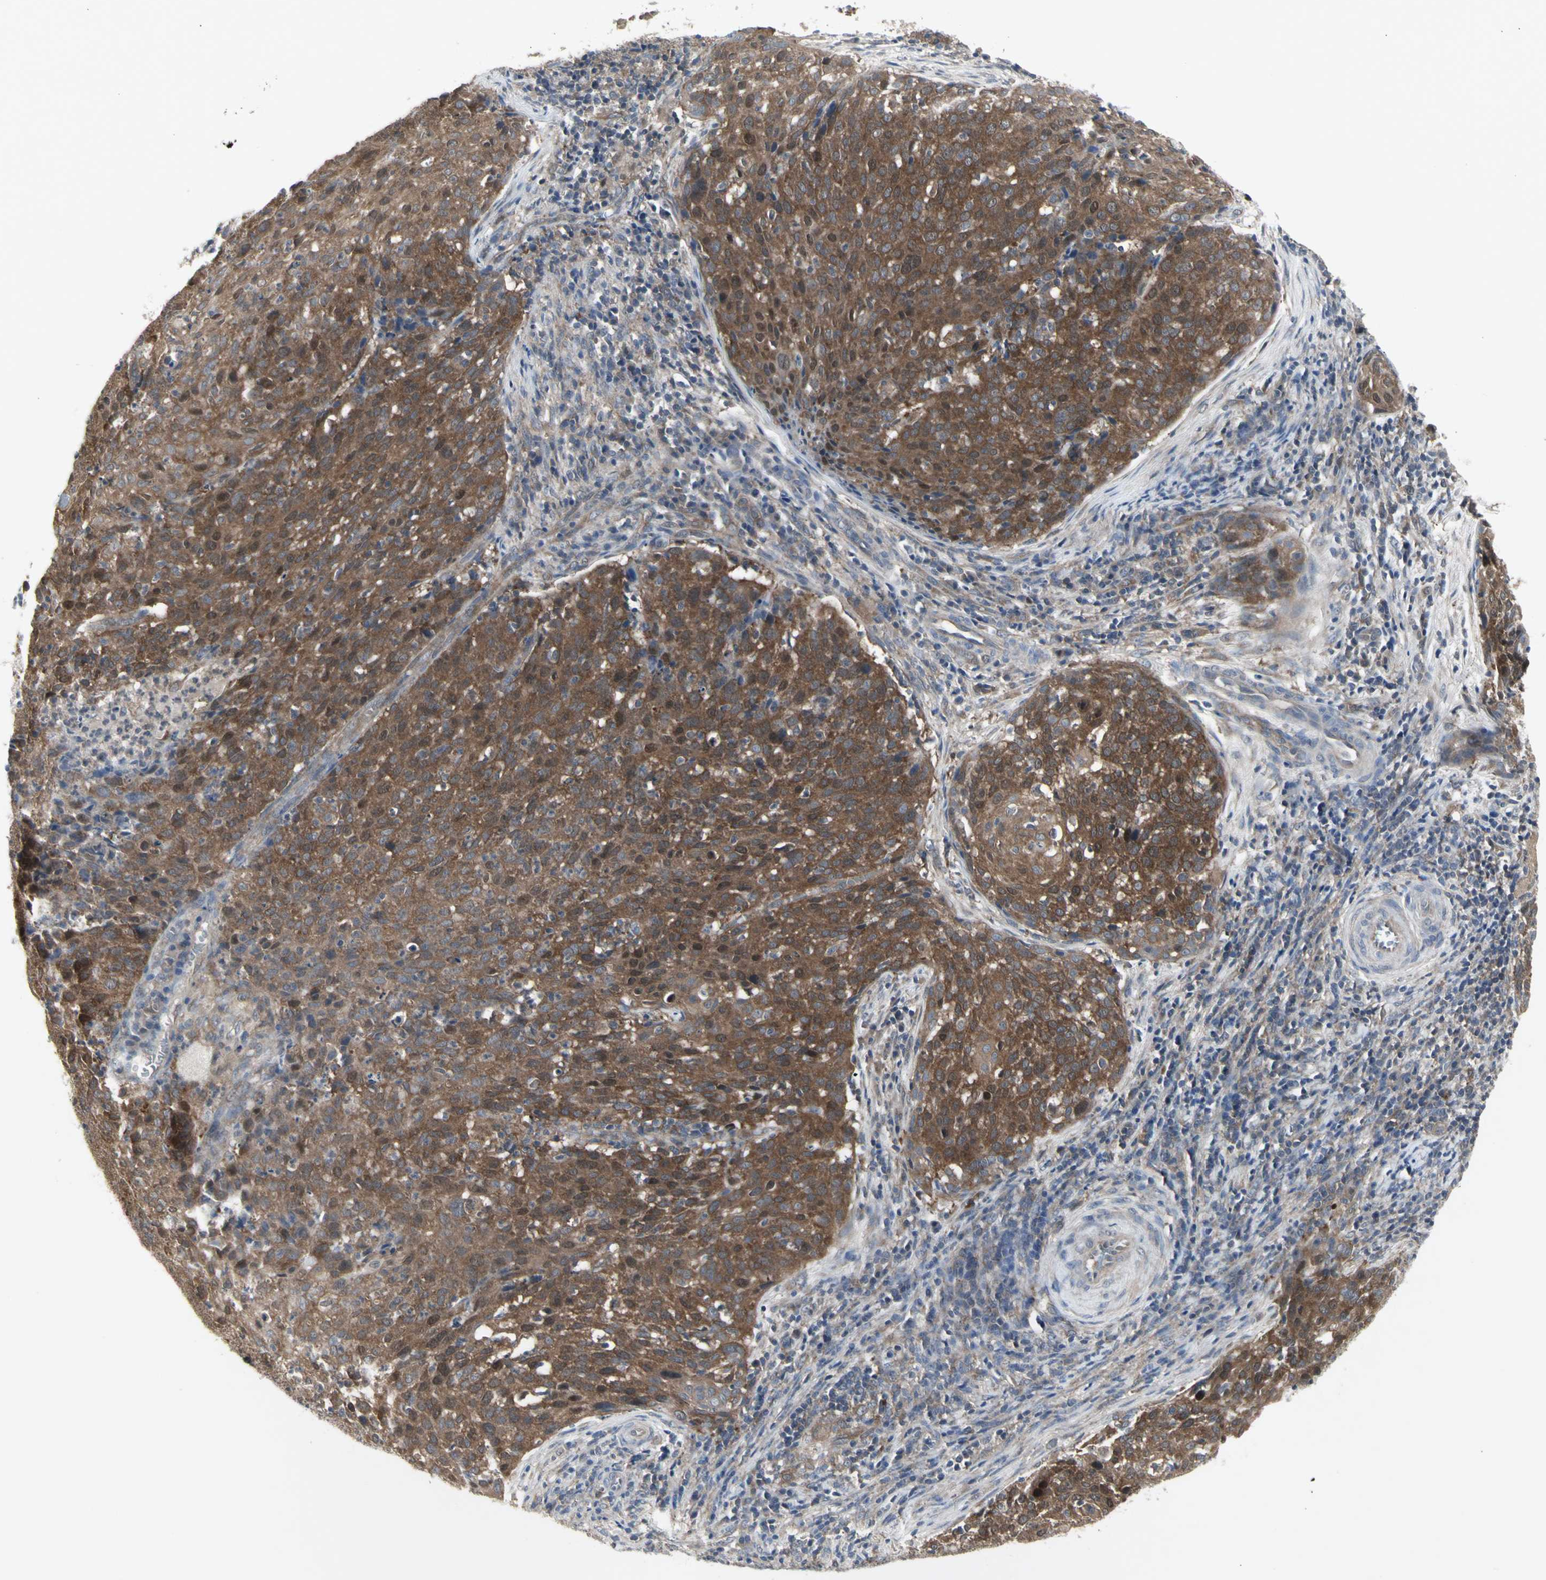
{"staining": {"intensity": "strong", "quantity": ">75%", "location": "cytoplasmic/membranous"}, "tissue": "cervical cancer", "cell_type": "Tumor cells", "image_type": "cancer", "snomed": [{"axis": "morphology", "description": "Squamous cell carcinoma, NOS"}, {"axis": "topography", "description": "Cervix"}], "caption": "Immunohistochemical staining of human squamous cell carcinoma (cervical) exhibits high levels of strong cytoplasmic/membranous protein staining in approximately >75% of tumor cells.", "gene": "CHURC1-FNTB", "patient": {"sex": "female", "age": 38}}